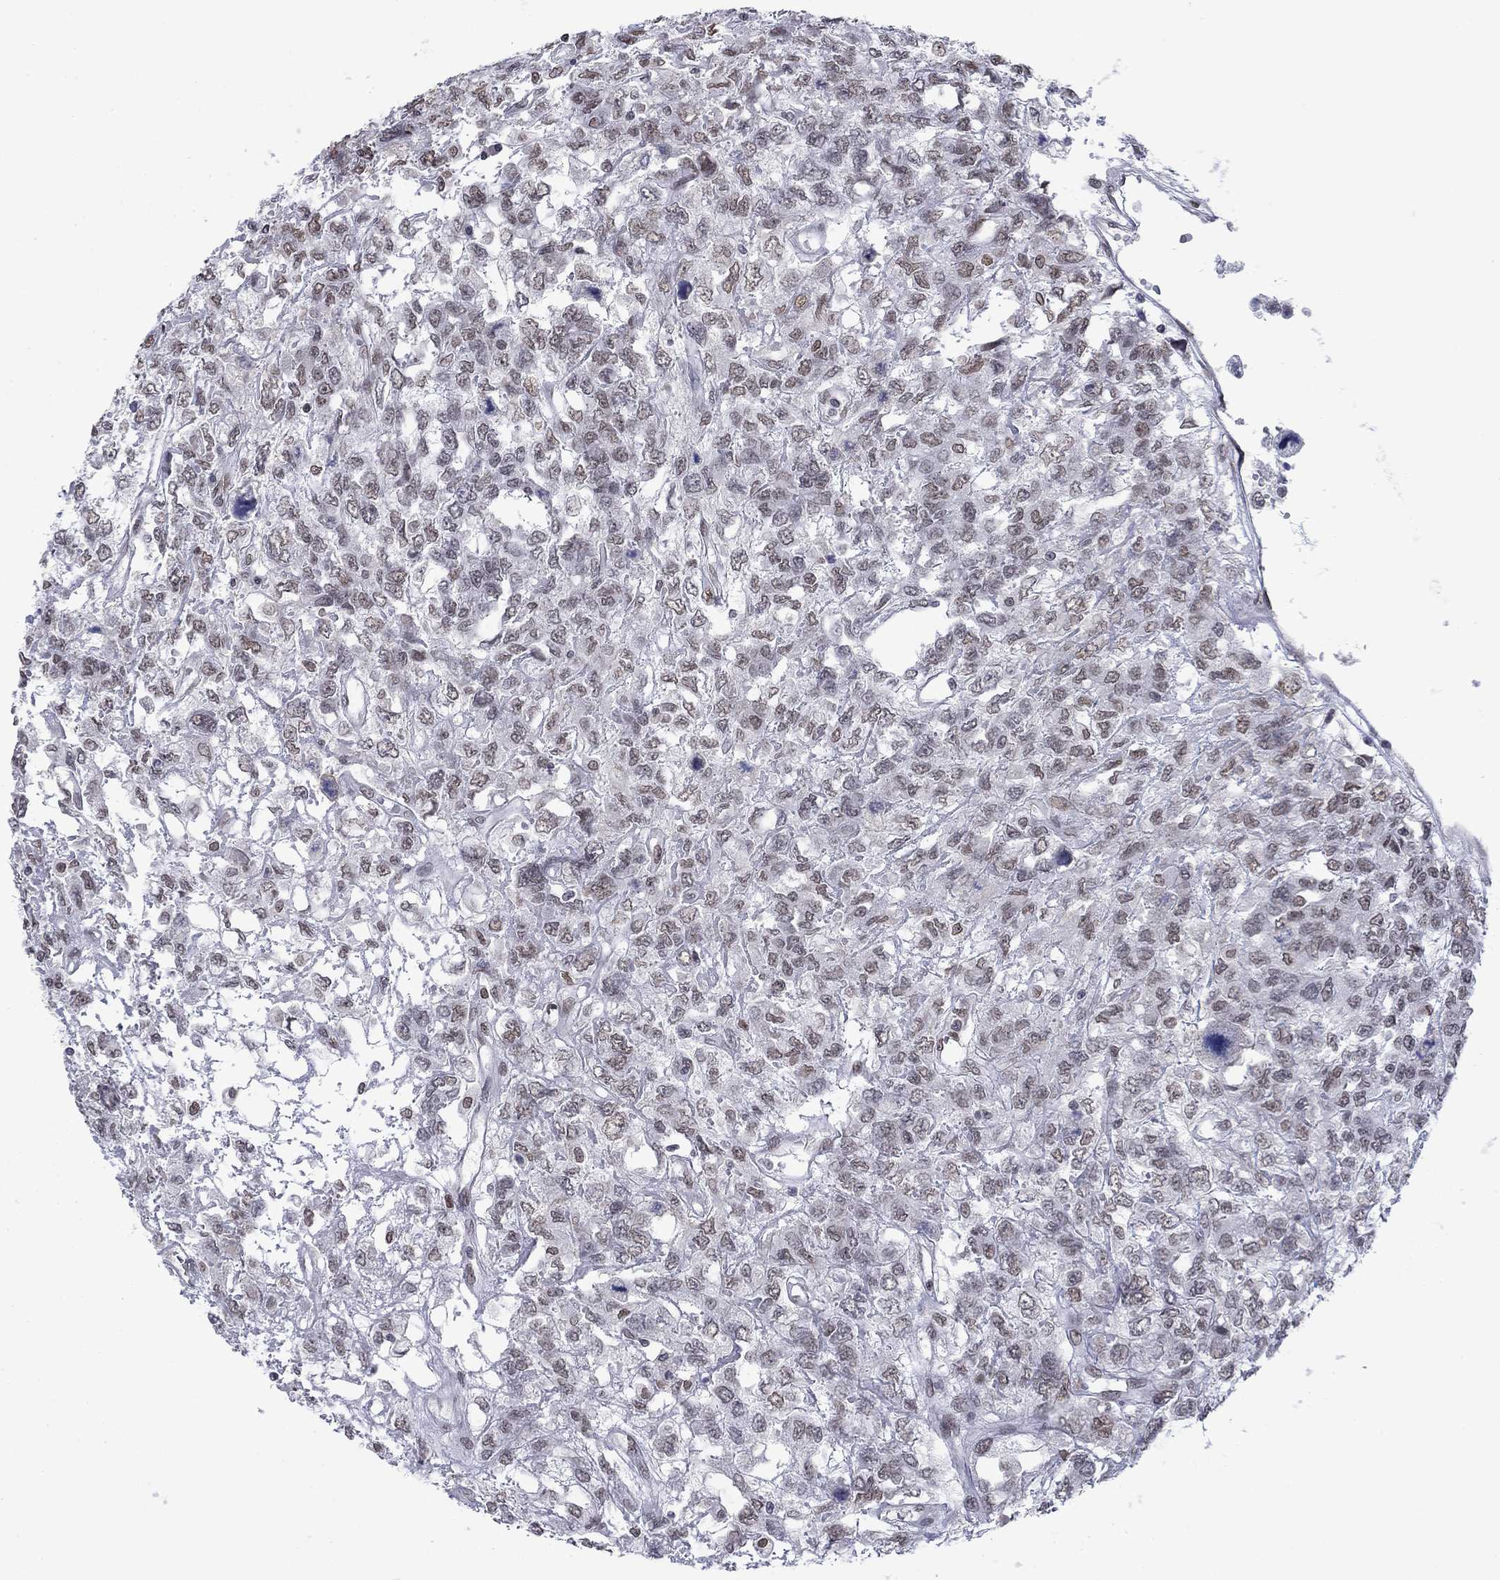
{"staining": {"intensity": "weak", "quantity": "25%-75%", "location": "nuclear"}, "tissue": "testis cancer", "cell_type": "Tumor cells", "image_type": "cancer", "snomed": [{"axis": "morphology", "description": "Seminoma, NOS"}, {"axis": "topography", "description": "Testis"}], "caption": "High-magnification brightfield microscopy of testis cancer (seminoma) stained with DAB (3,3'-diaminobenzidine) (brown) and counterstained with hematoxylin (blue). tumor cells exhibit weak nuclear staining is appreciated in approximately25%-75% of cells. (DAB (3,3'-diaminobenzidine) IHC, brown staining for protein, blue staining for nuclei).", "gene": "TOR1AIP1", "patient": {"sex": "male", "age": 52}}